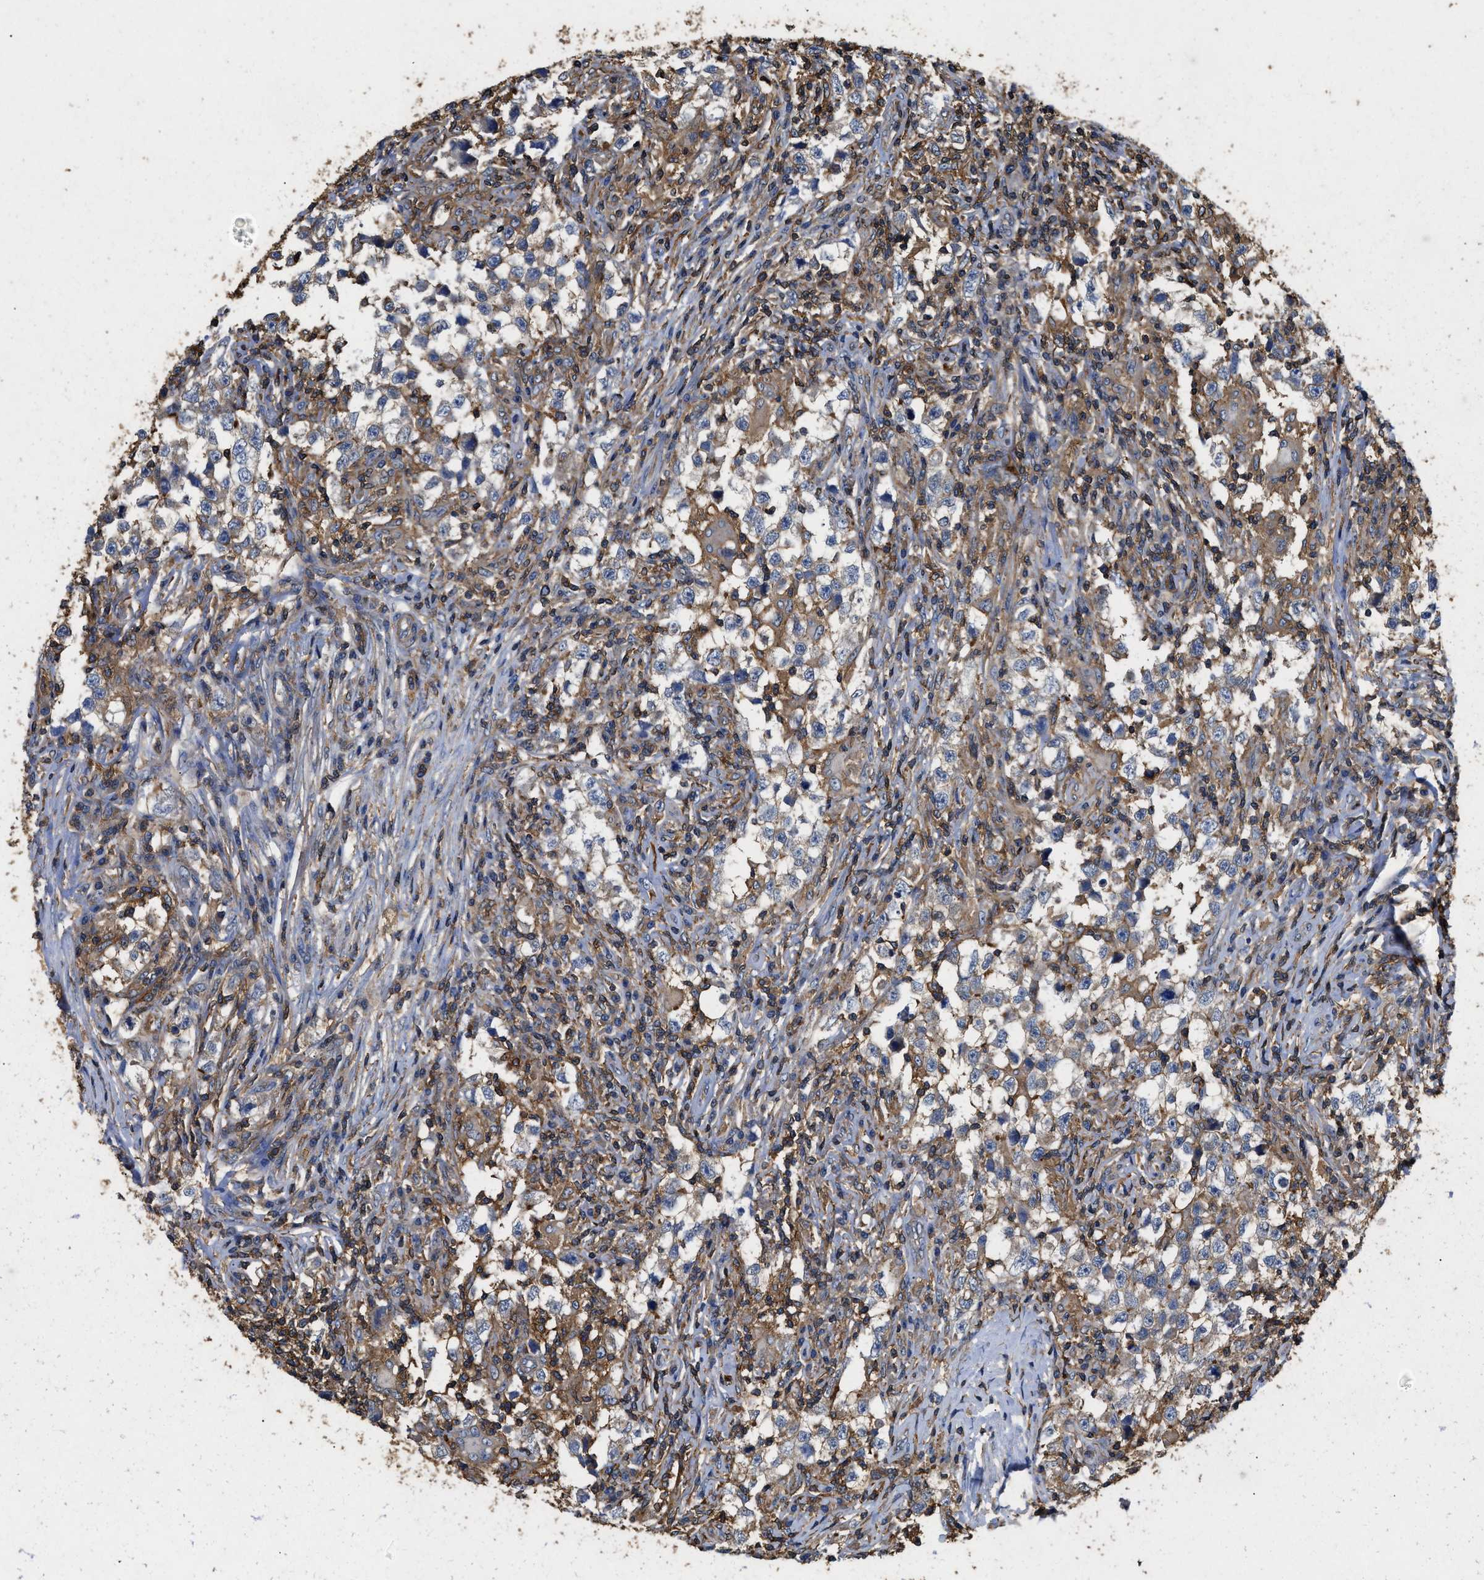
{"staining": {"intensity": "weak", "quantity": "<25%", "location": "cytoplasmic/membranous"}, "tissue": "testis cancer", "cell_type": "Tumor cells", "image_type": "cancer", "snomed": [{"axis": "morphology", "description": "Carcinoma, Embryonal, NOS"}, {"axis": "topography", "description": "Testis"}], "caption": "High magnification brightfield microscopy of testis embryonal carcinoma stained with DAB (brown) and counterstained with hematoxylin (blue): tumor cells show no significant staining.", "gene": "LINGO2", "patient": {"sex": "male", "age": 21}}